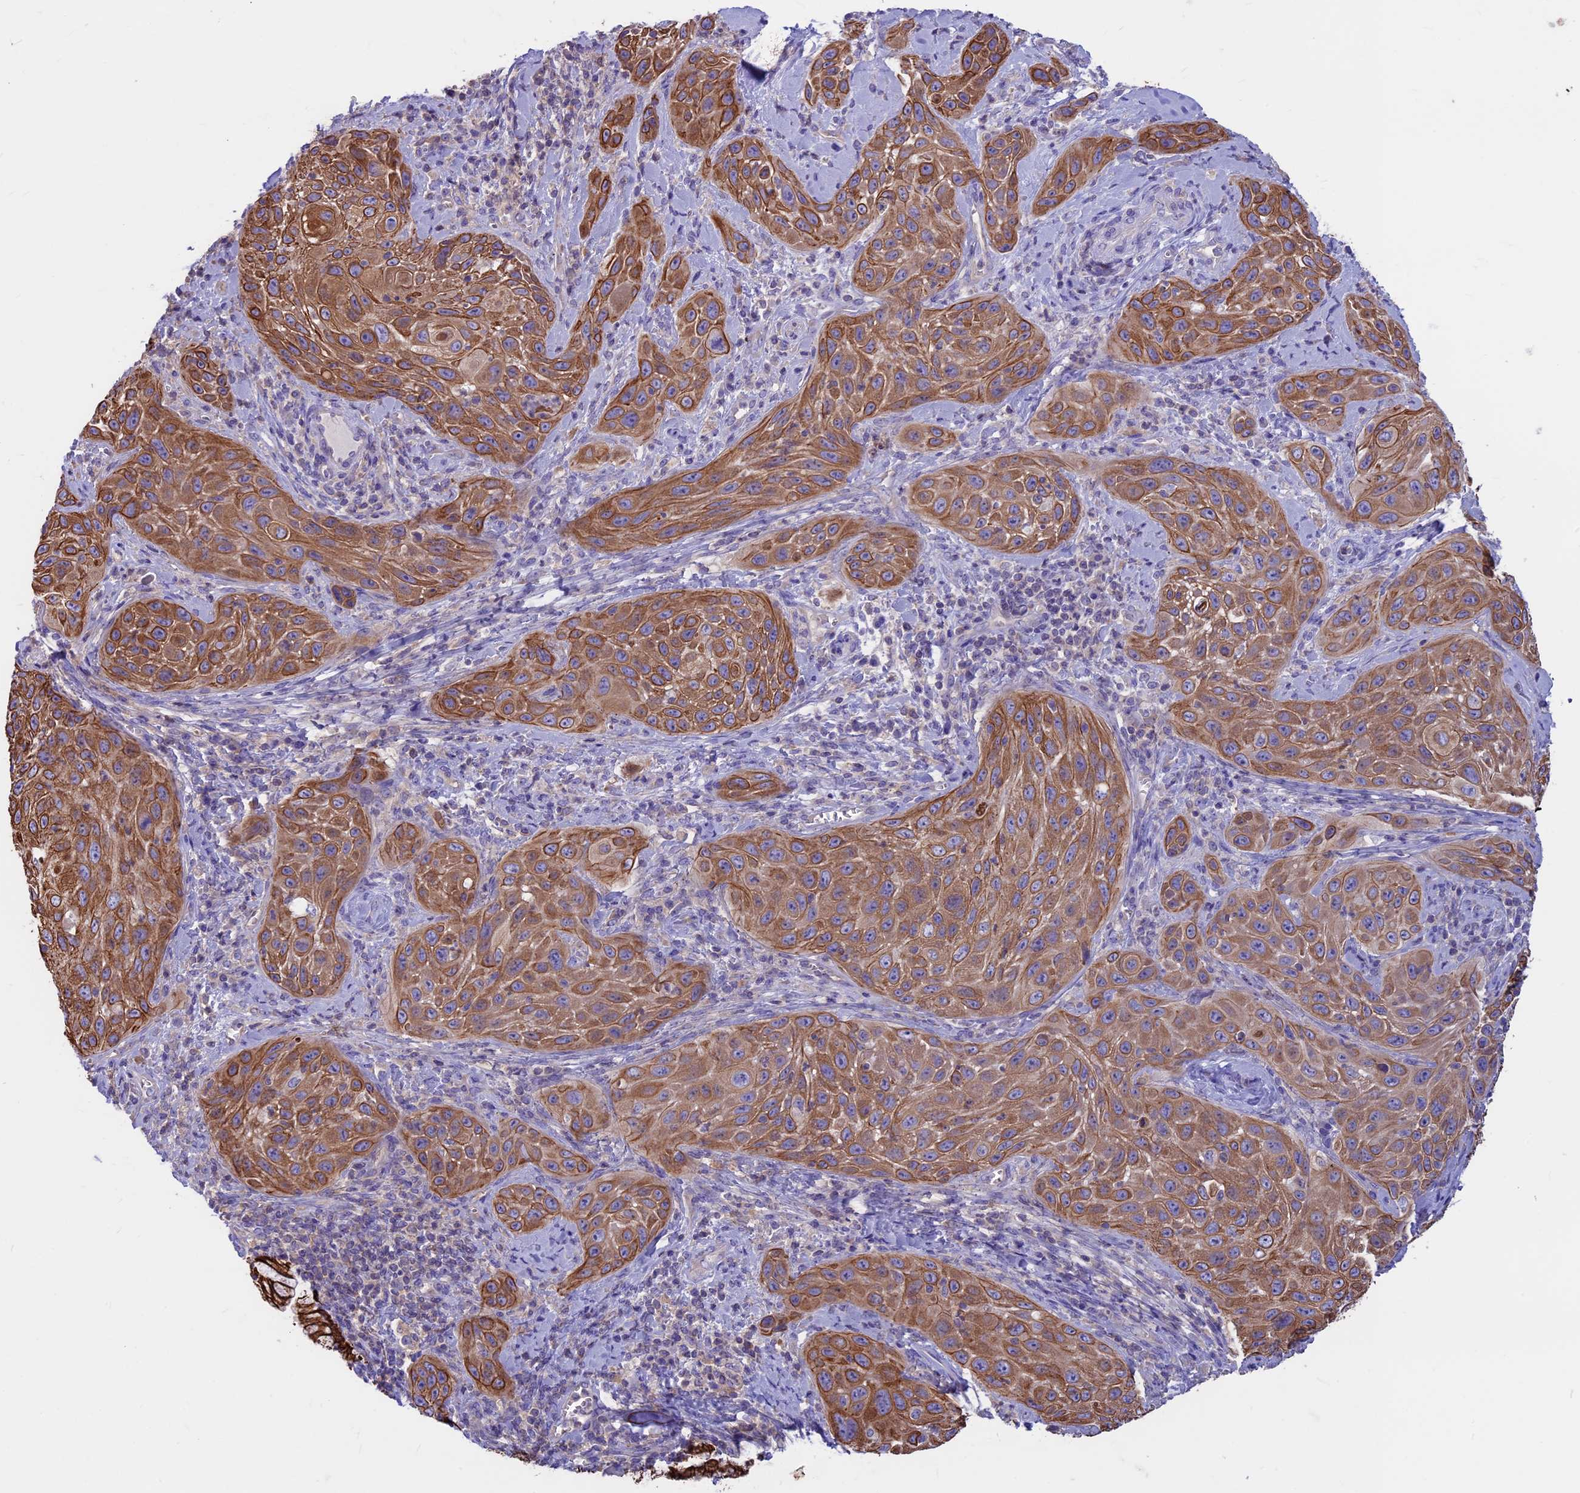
{"staining": {"intensity": "moderate", "quantity": ">75%", "location": "cytoplasmic/membranous"}, "tissue": "cervical cancer", "cell_type": "Tumor cells", "image_type": "cancer", "snomed": [{"axis": "morphology", "description": "Squamous cell carcinoma, NOS"}, {"axis": "topography", "description": "Cervix"}], "caption": "The image demonstrates a brown stain indicating the presence of a protein in the cytoplasmic/membranous of tumor cells in squamous cell carcinoma (cervical).", "gene": "CDAN1", "patient": {"sex": "female", "age": 42}}